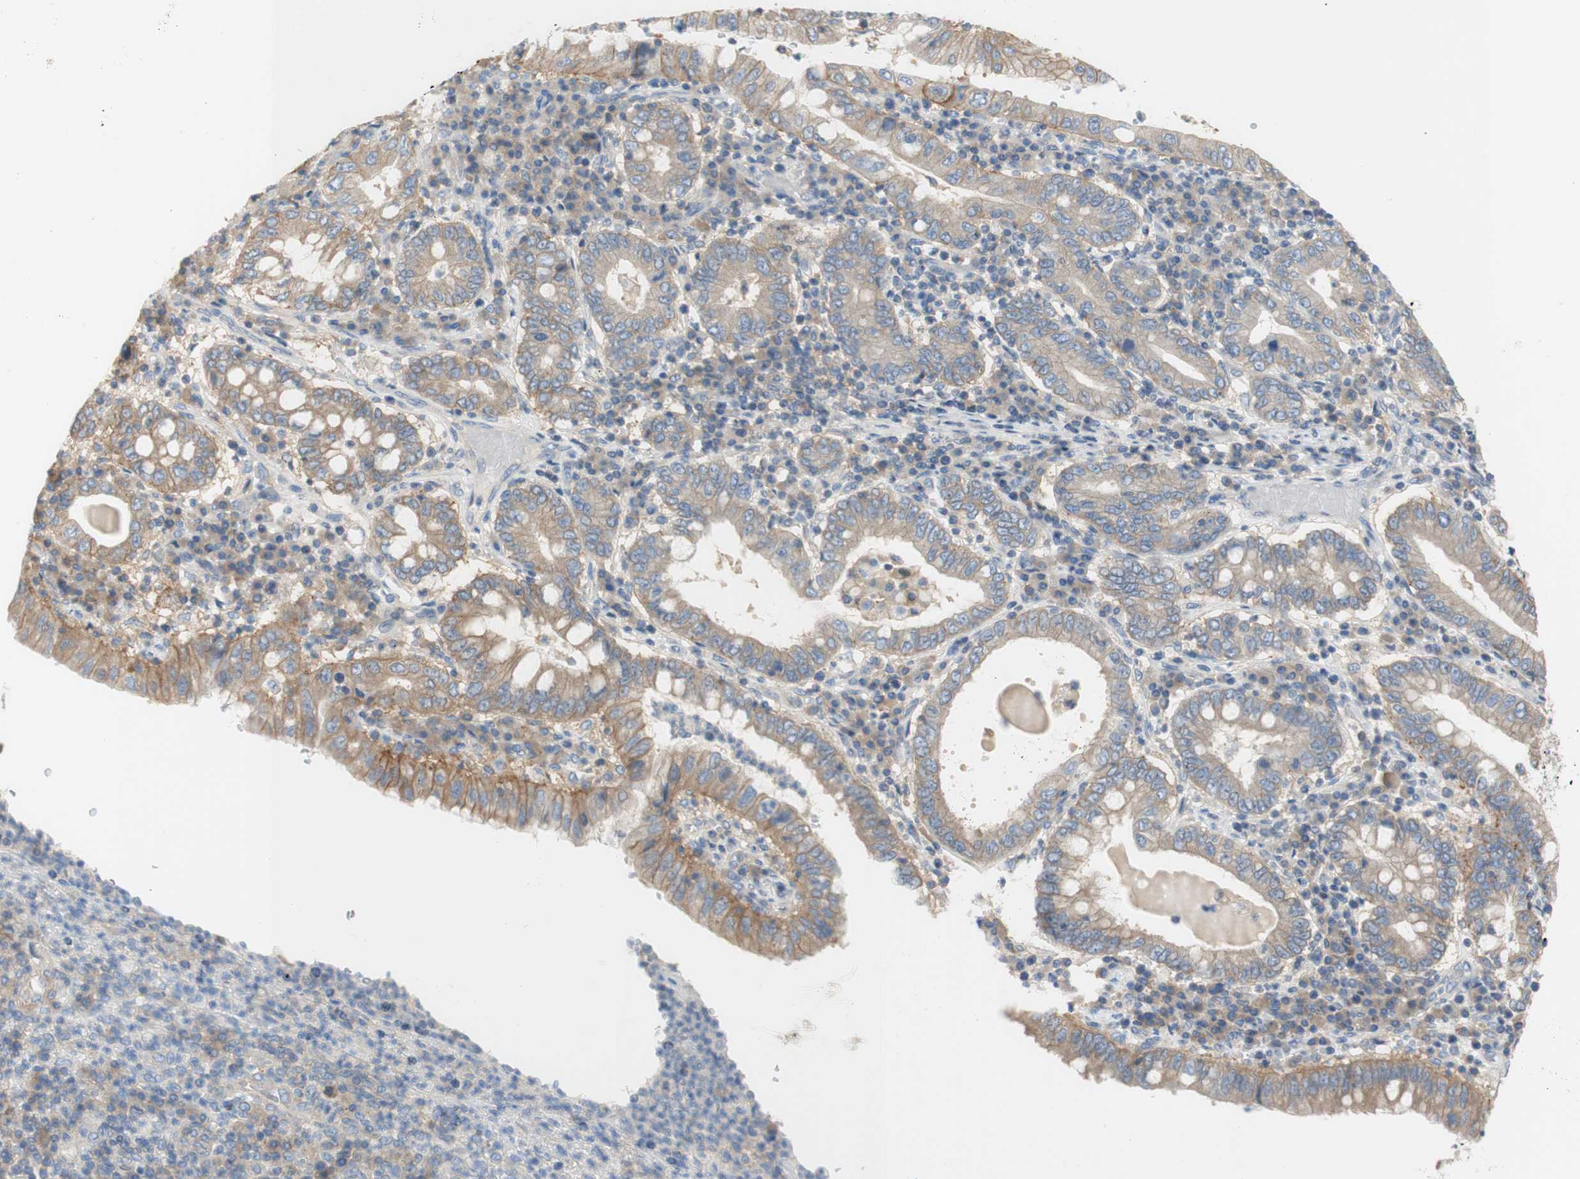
{"staining": {"intensity": "weak", "quantity": ">75%", "location": "cytoplasmic/membranous"}, "tissue": "stomach cancer", "cell_type": "Tumor cells", "image_type": "cancer", "snomed": [{"axis": "morphology", "description": "Normal tissue, NOS"}, {"axis": "morphology", "description": "Adenocarcinoma, NOS"}, {"axis": "topography", "description": "Esophagus"}, {"axis": "topography", "description": "Stomach, upper"}, {"axis": "topography", "description": "Peripheral nerve tissue"}], "caption": "Tumor cells reveal weak cytoplasmic/membranous positivity in about >75% of cells in stomach cancer.", "gene": "ATP2B1", "patient": {"sex": "male", "age": 62}}